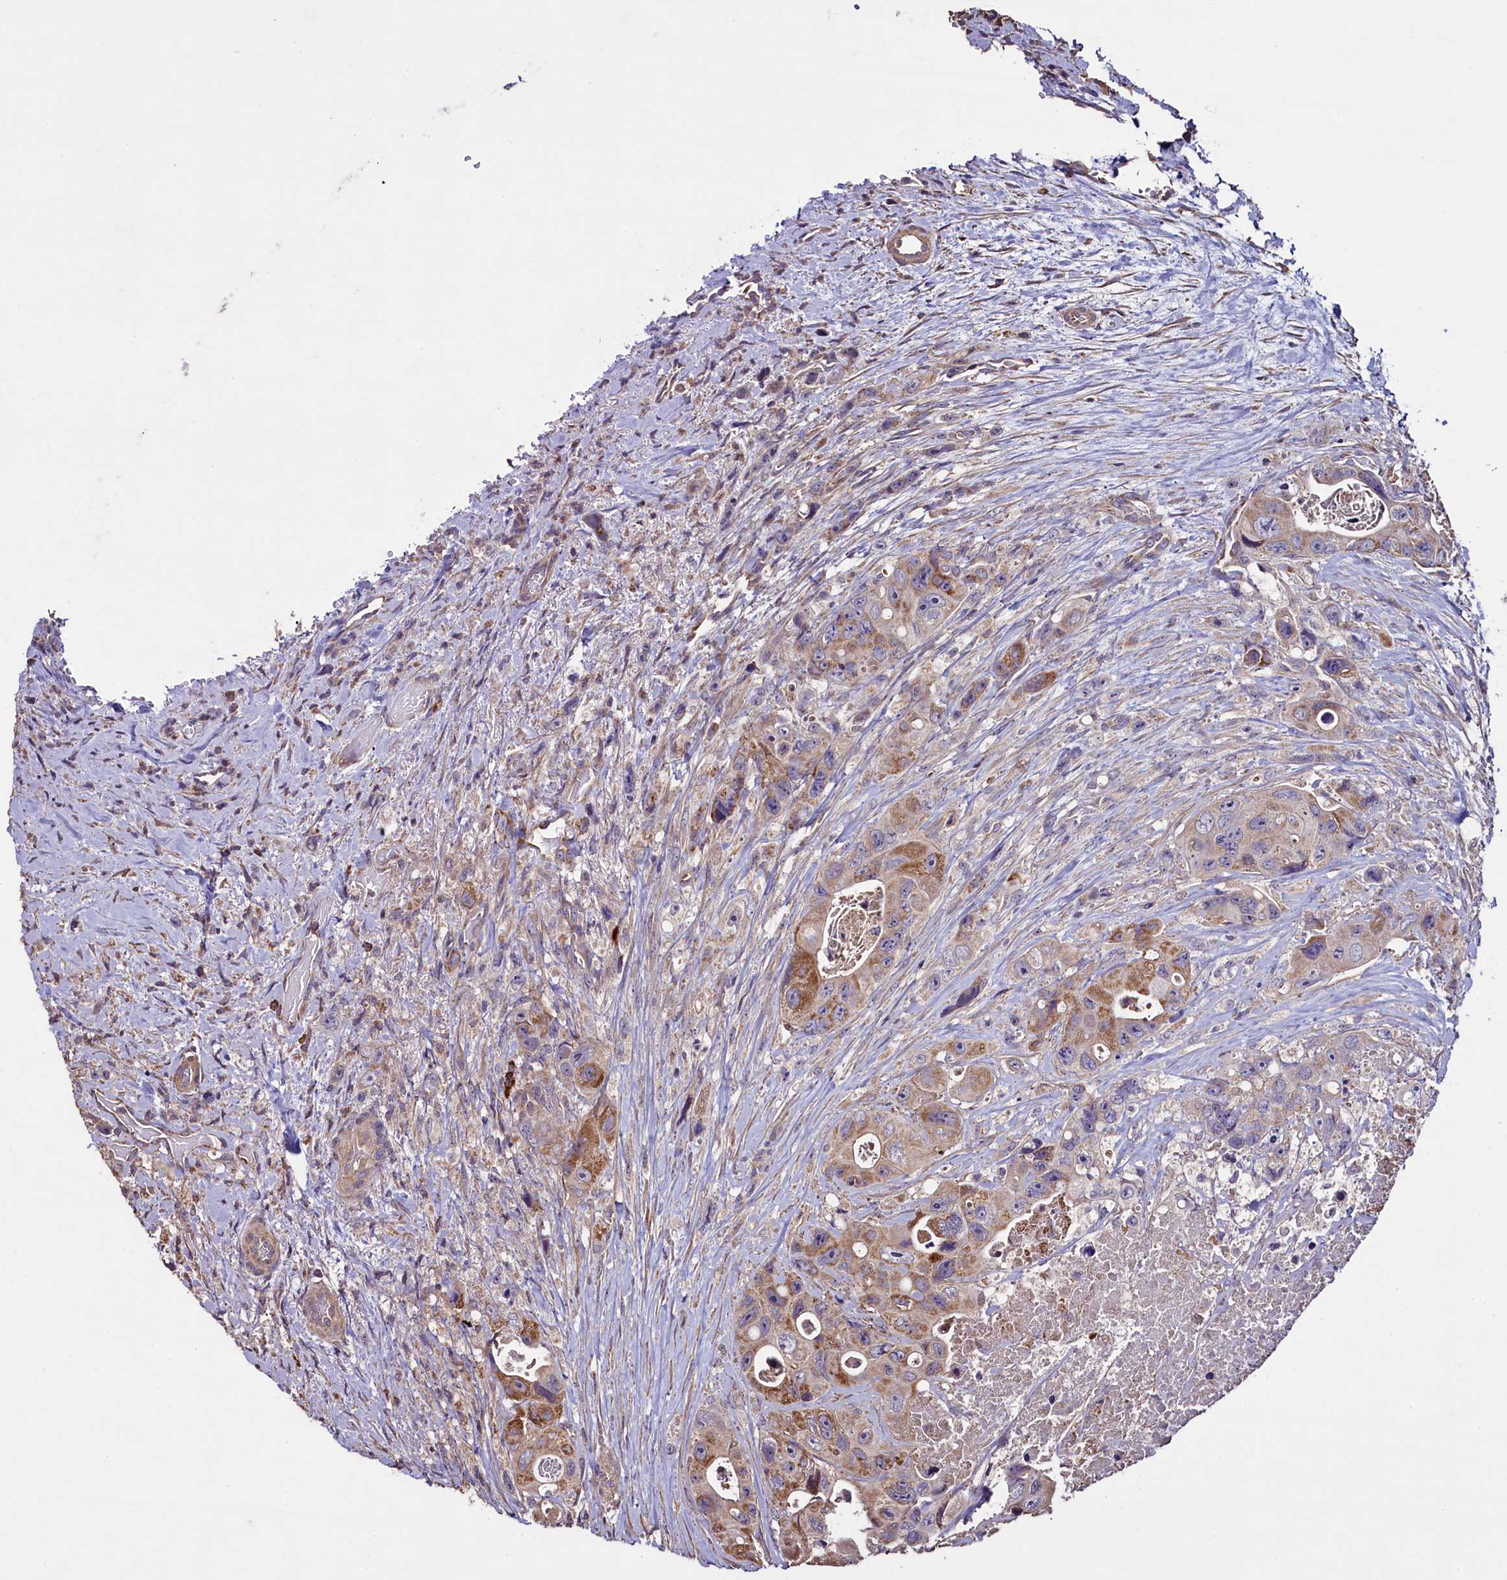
{"staining": {"intensity": "strong", "quantity": "25%-75%", "location": "cytoplasmic/membranous"}, "tissue": "colorectal cancer", "cell_type": "Tumor cells", "image_type": "cancer", "snomed": [{"axis": "morphology", "description": "Adenocarcinoma, NOS"}, {"axis": "topography", "description": "Colon"}], "caption": "Approximately 25%-75% of tumor cells in adenocarcinoma (colorectal) demonstrate strong cytoplasmic/membranous protein positivity as visualized by brown immunohistochemical staining.", "gene": "COQ9", "patient": {"sex": "female", "age": 46}}